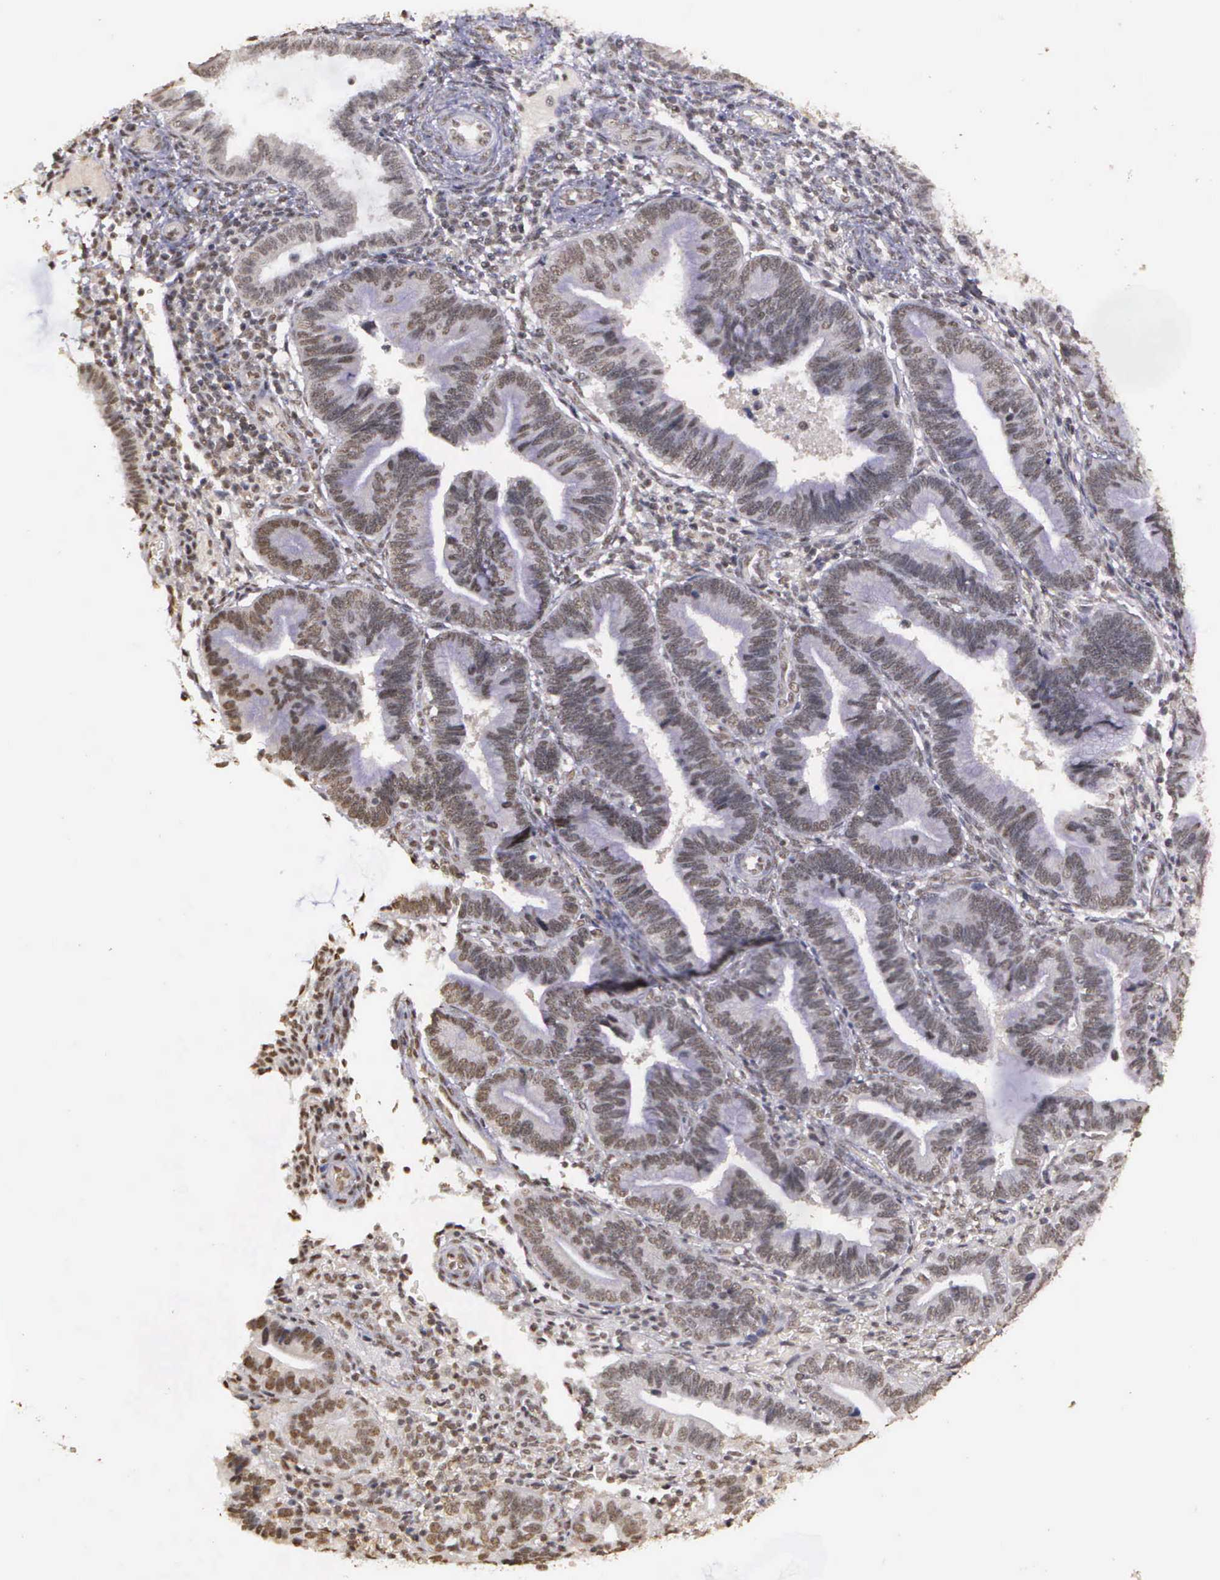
{"staining": {"intensity": "negative", "quantity": "none", "location": "none"}, "tissue": "endometrium", "cell_type": "Cells in endometrial stroma", "image_type": "normal", "snomed": [{"axis": "morphology", "description": "Normal tissue, NOS"}, {"axis": "topography", "description": "Endometrium"}], "caption": "This is an immunohistochemistry micrograph of benign human endometrium. There is no expression in cells in endometrial stroma.", "gene": "ARMCX5", "patient": {"sex": "female", "age": 36}}